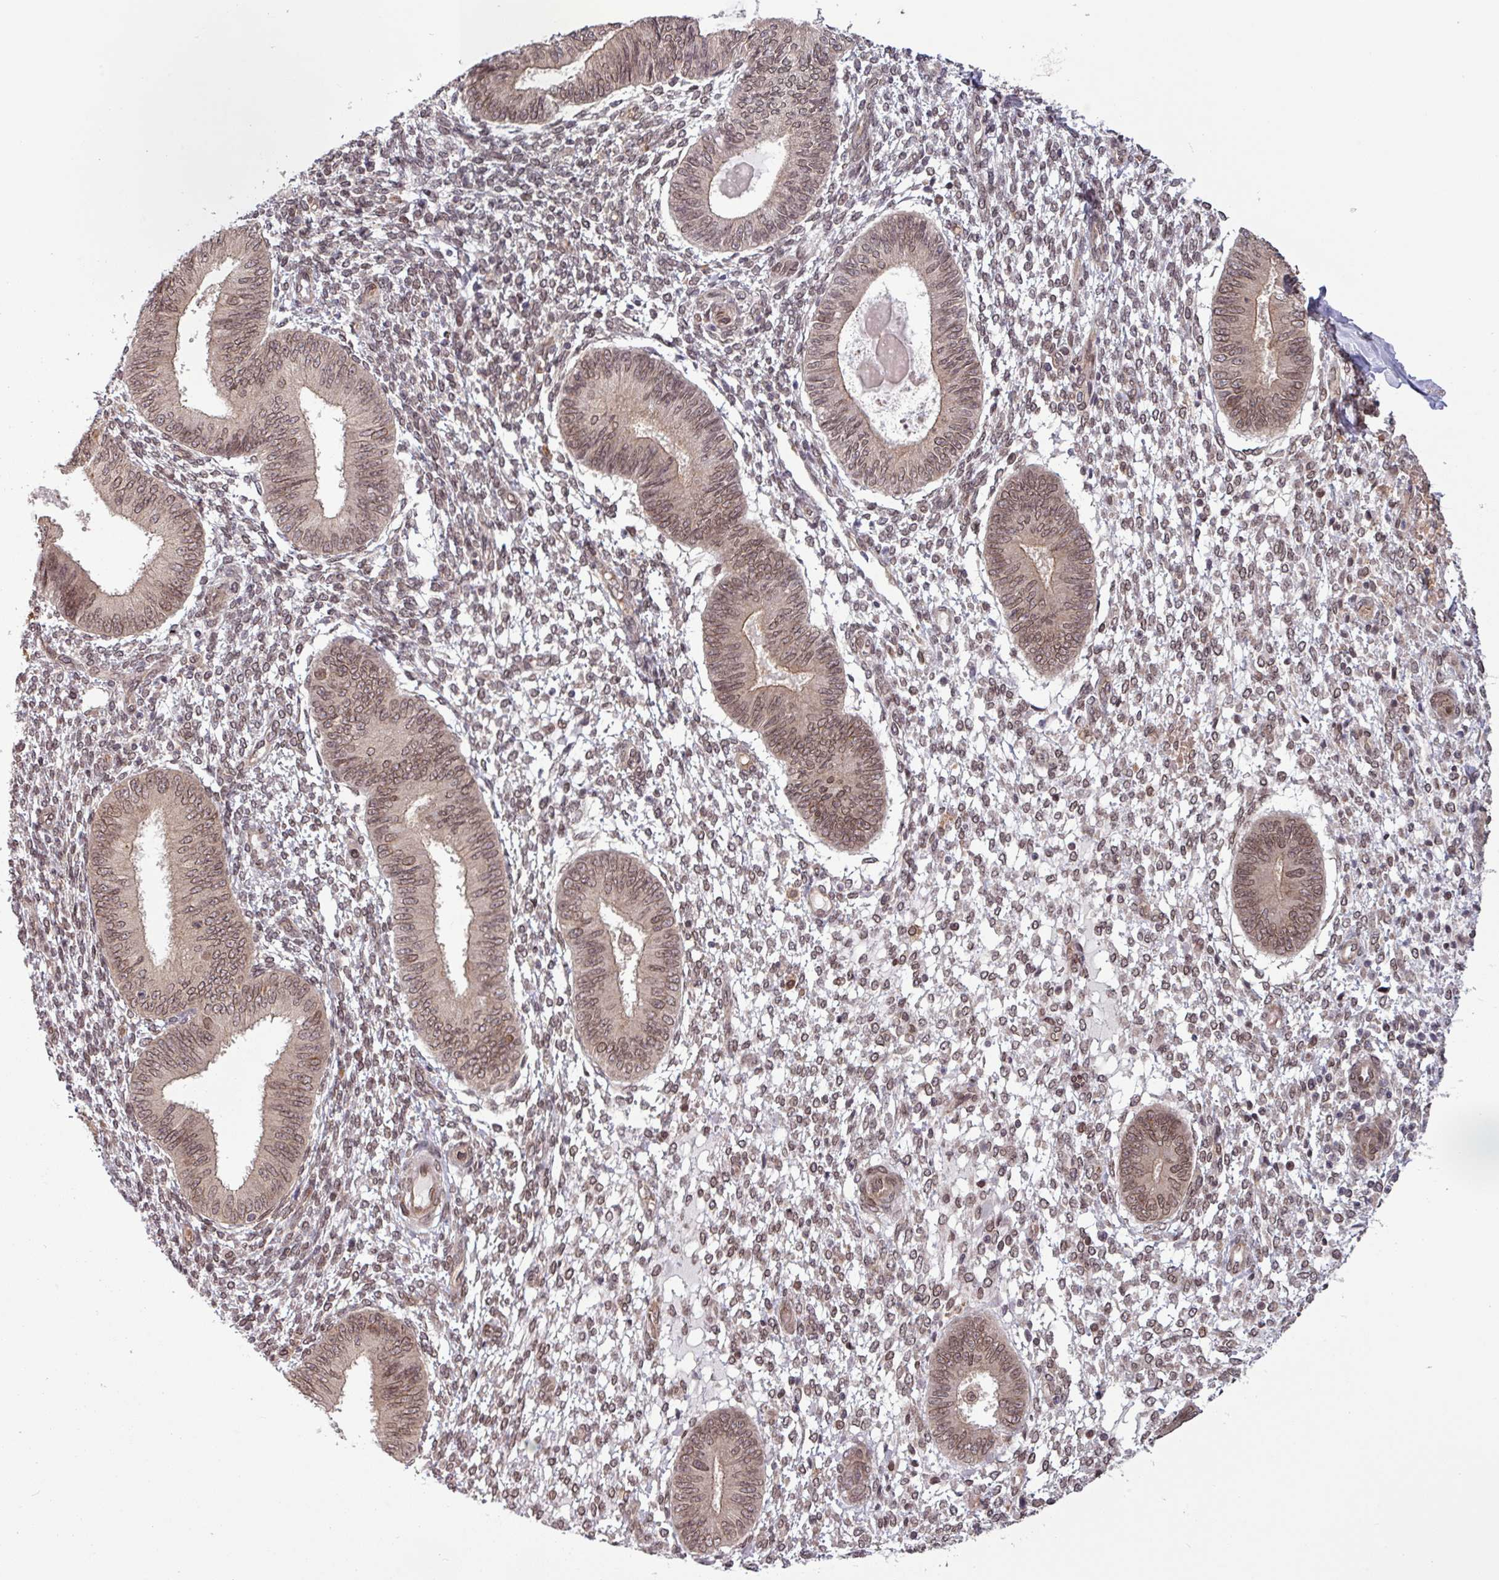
{"staining": {"intensity": "weak", "quantity": "25%-75%", "location": "cytoplasmic/membranous,nuclear"}, "tissue": "endometrium", "cell_type": "Cells in endometrial stroma", "image_type": "normal", "snomed": [{"axis": "morphology", "description": "Normal tissue, NOS"}, {"axis": "topography", "description": "Endometrium"}], "caption": "The histopathology image exhibits staining of normal endometrium, revealing weak cytoplasmic/membranous,nuclear protein positivity (brown color) within cells in endometrial stroma.", "gene": "RBM4B", "patient": {"sex": "female", "age": 49}}